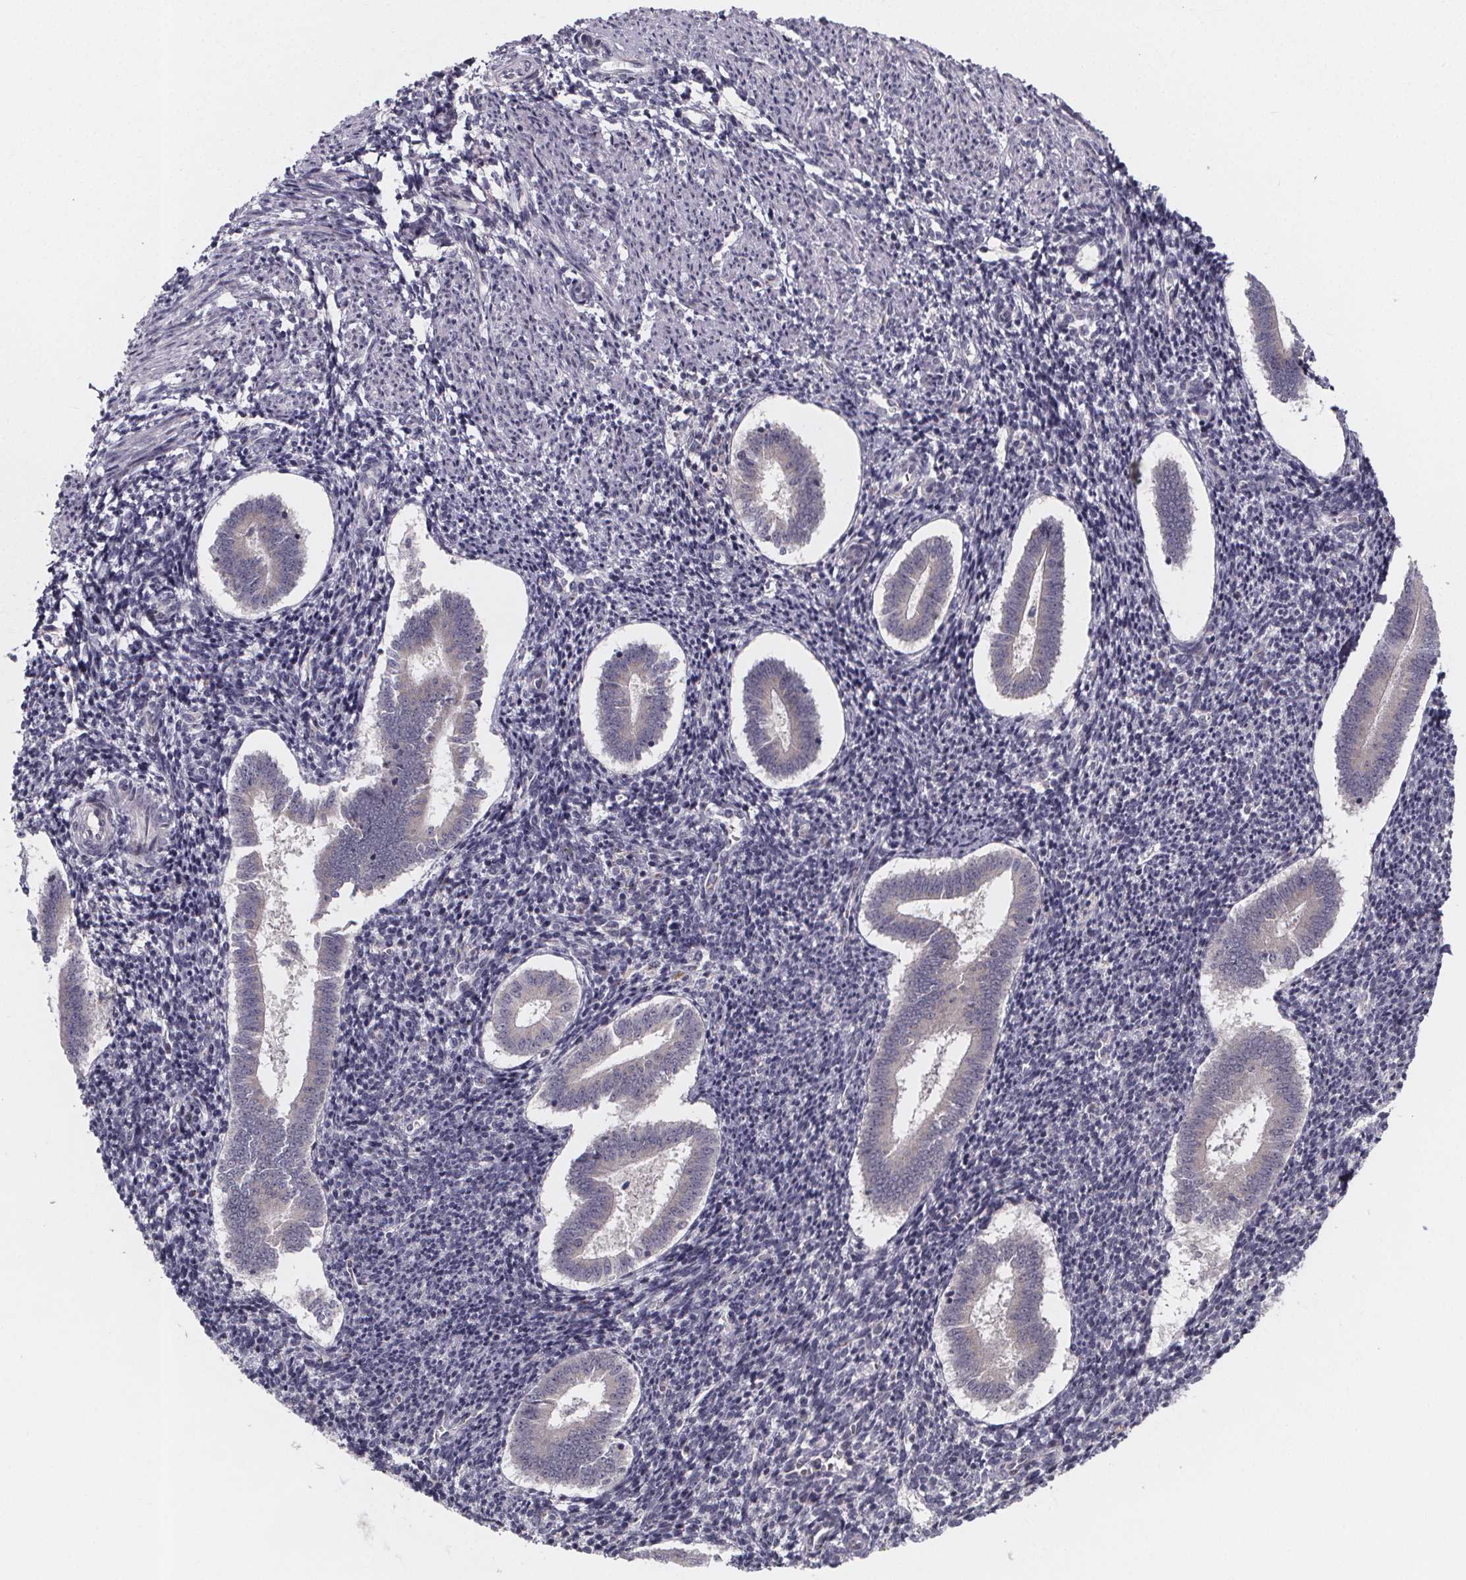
{"staining": {"intensity": "negative", "quantity": "none", "location": "none"}, "tissue": "endometrium", "cell_type": "Cells in endometrial stroma", "image_type": "normal", "snomed": [{"axis": "morphology", "description": "Normal tissue, NOS"}, {"axis": "topography", "description": "Endometrium"}], "caption": "Endometrium stained for a protein using immunohistochemistry shows no staining cells in endometrial stroma.", "gene": "NDST1", "patient": {"sex": "female", "age": 25}}